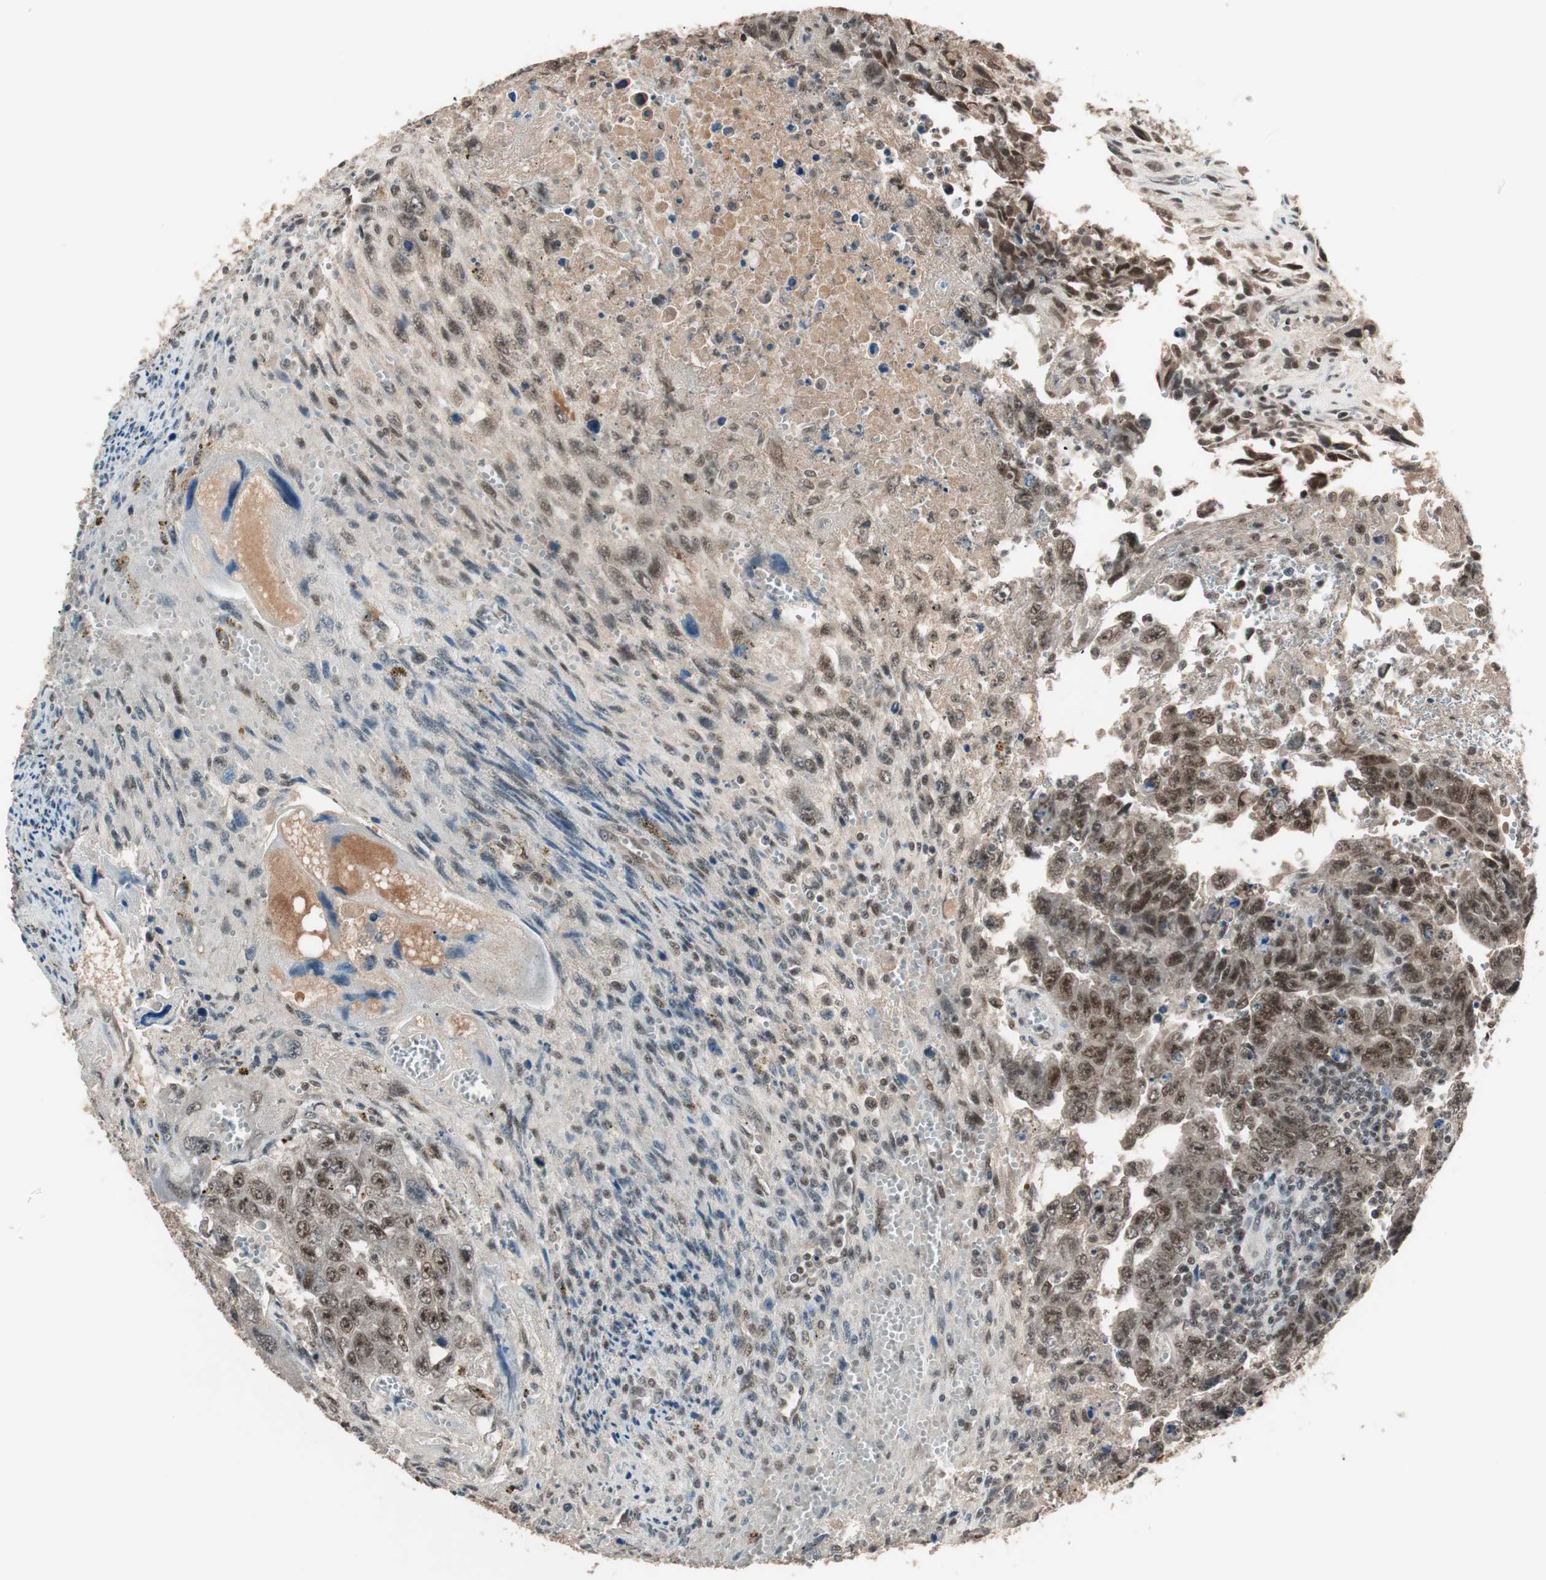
{"staining": {"intensity": "moderate", "quantity": ">75%", "location": "cytoplasmic/membranous,nuclear"}, "tissue": "testis cancer", "cell_type": "Tumor cells", "image_type": "cancer", "snomed": [{"axis": "morphology", "description": "Carcinoma, Embryonal, NOS"}, {"axis": "topography", "description": "Testis"}], "caption": "Protein staining exhibits moderate cytoplasmic/membranous and nuclear positivity in about >75% of tumor cells in testis cancer (embryonal carcinoma). The protein is shown in brown color, while the nuclei are stained blue.", "gene": "NFRKB", "patient": {"sex": "male", "age": 28}}